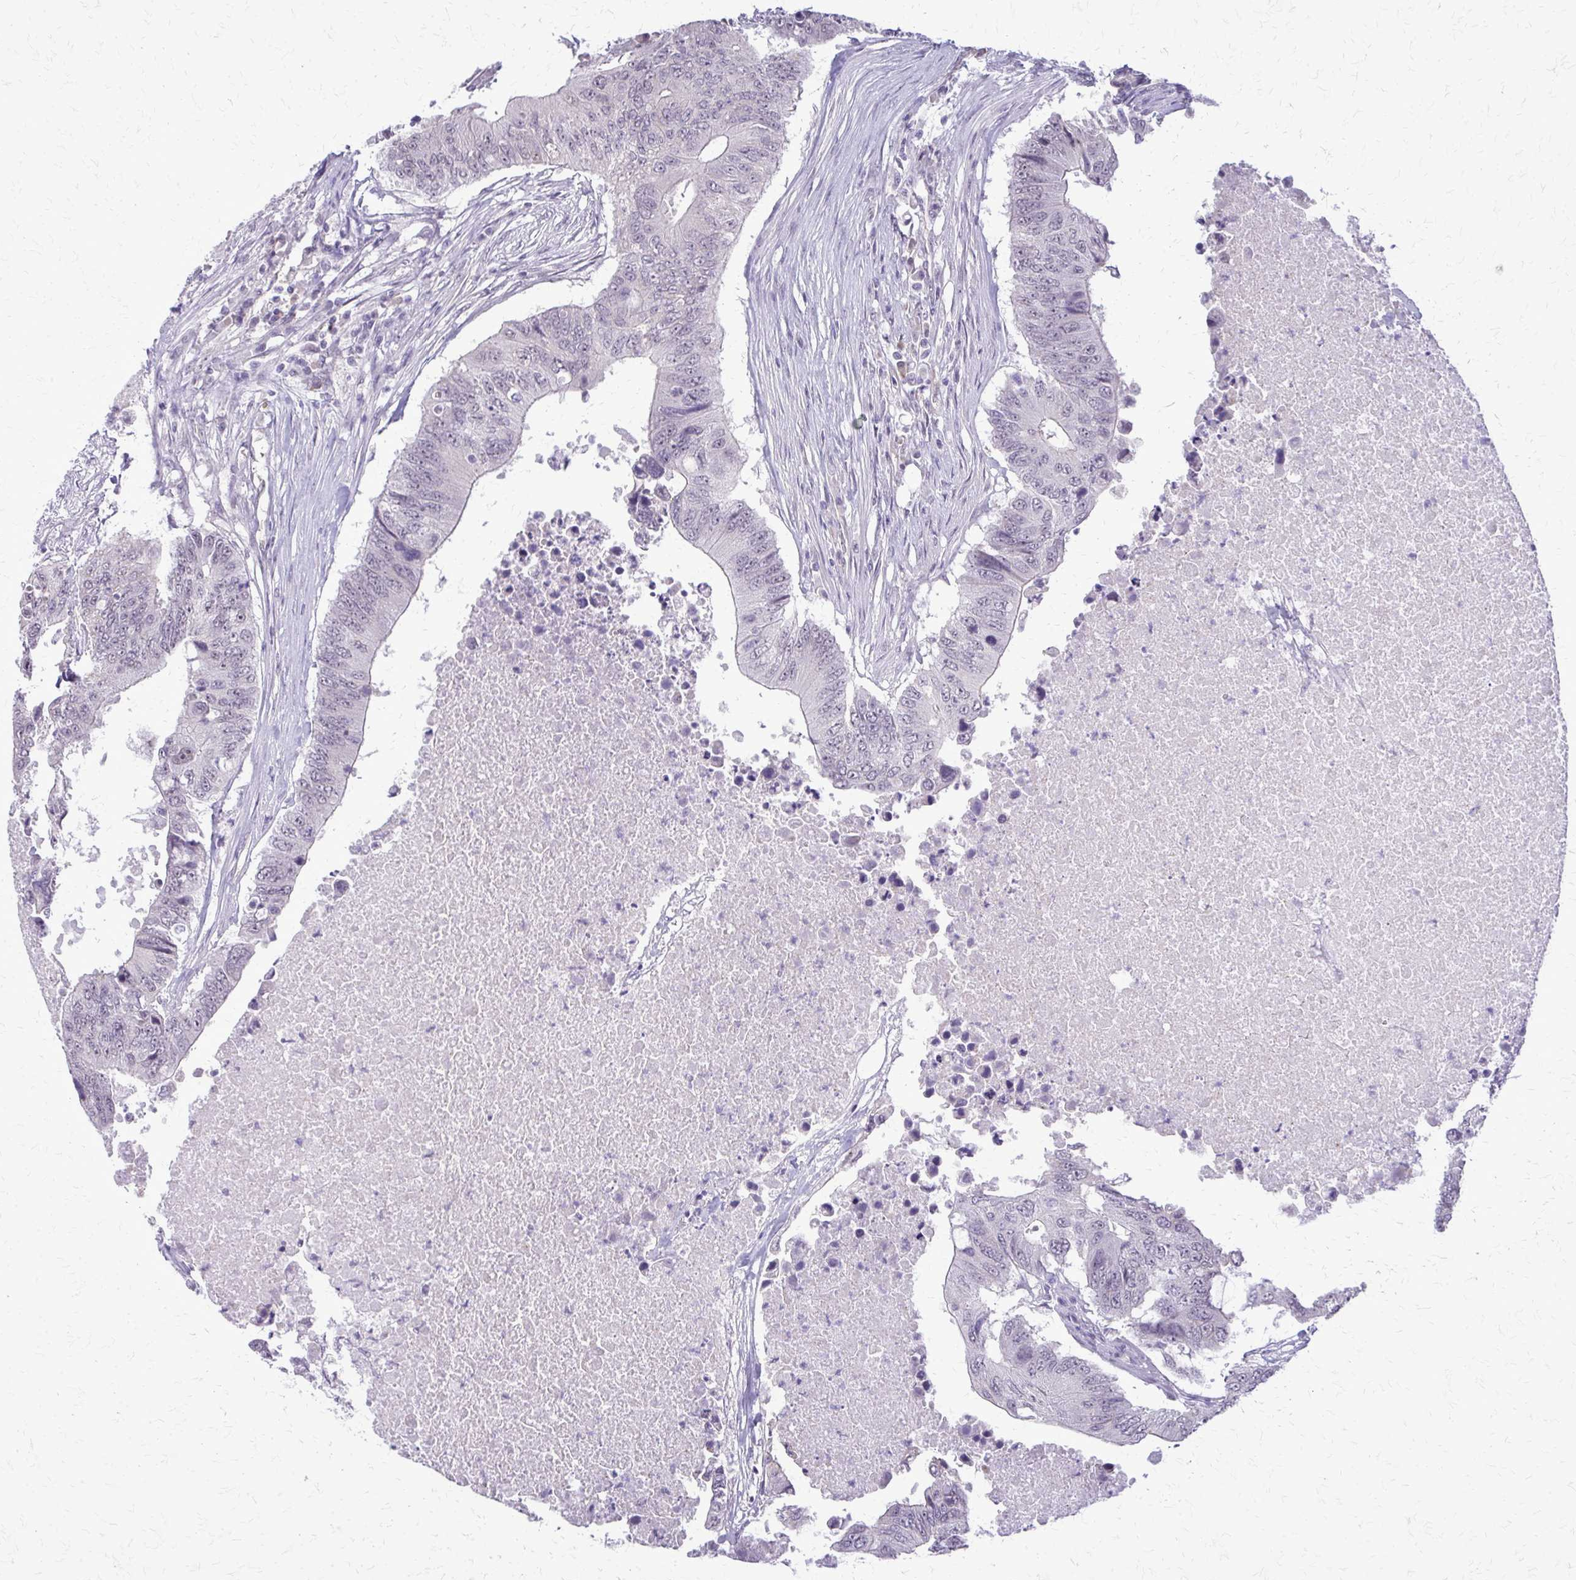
{"staining": {"intensity": "negative", "quantity": "none", "location": "none"}, "tissue": "colorectal cancer", "cell_type": "Tumor cells", "image_type": "cancer", "snomed": [{"axis": "morphology", "description": "Adenocarcinoma, NOS"}, {"axis": "topography", "description": "Colon"}], "caption": "The image displays no significant staining in tumor cells of colorectal cancer (adenocarcinoma). (DAB immunohistochemistry (IHC), high magnification).", "gene": "PLCB1", "patient": {"sex": "male", "age": 71}}